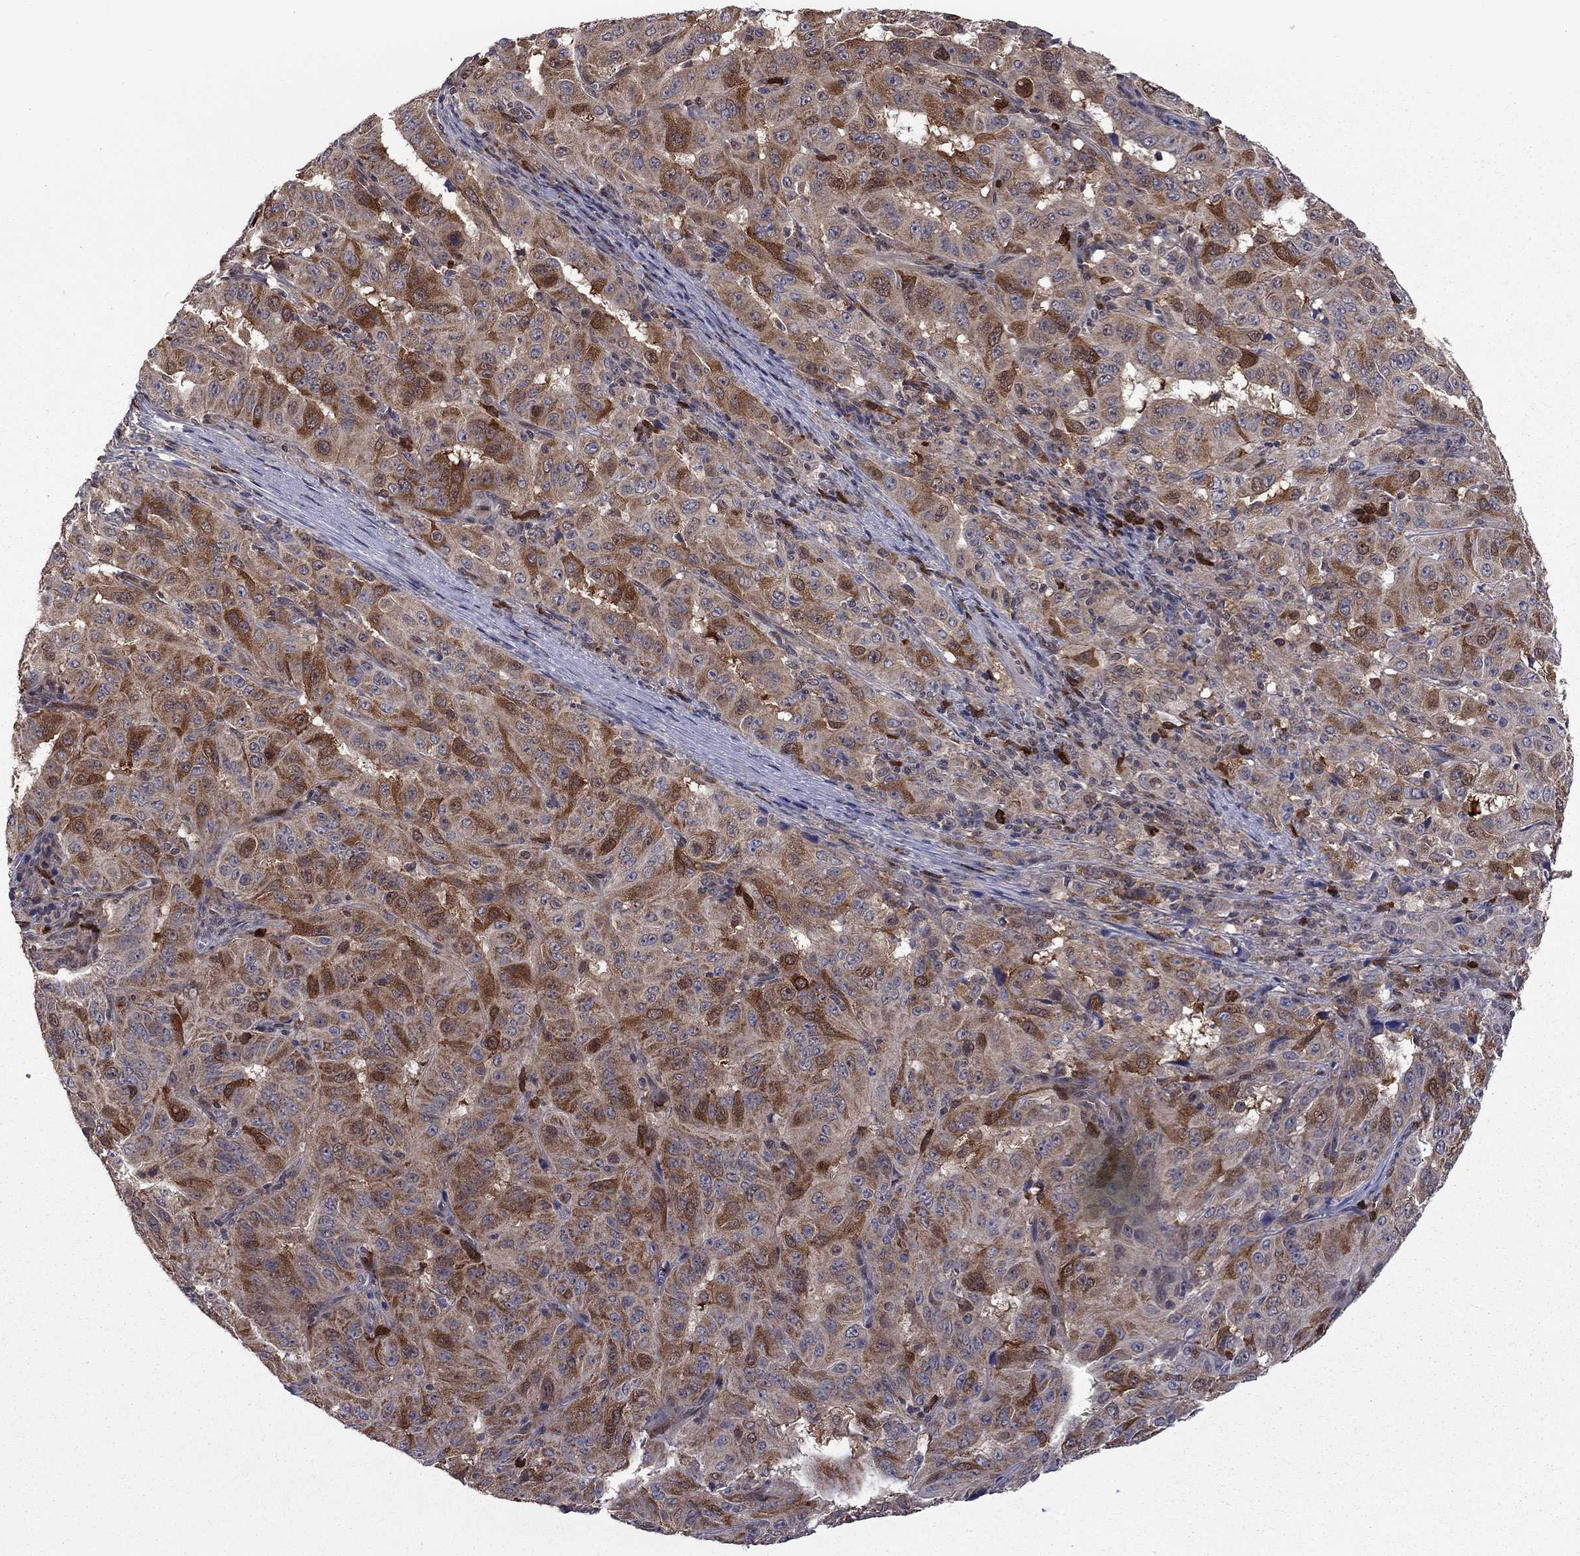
{"staining": {"intensity": "strong", "quantity": "25%-75%", "location": "cytoplasmic/membranous"}, "tissue": "pancreatic cancer", "cell_type": "Tumor cells", "image_type": "cancer", "snomed": [{"axis": "morphology", "description": "Adenocarcinoma, NOS"}, {"axis": "topography", "description": "Pancreas"}], "caption": "Brown immunohistochemical staining in human adenocarcinoma (pancreatic) reveals strong cytoplasmic/membranous expression in about 25%-75% of tumor cells.", "gene": "GPAA1", "patient": {"sex": "male", "age": 63}}